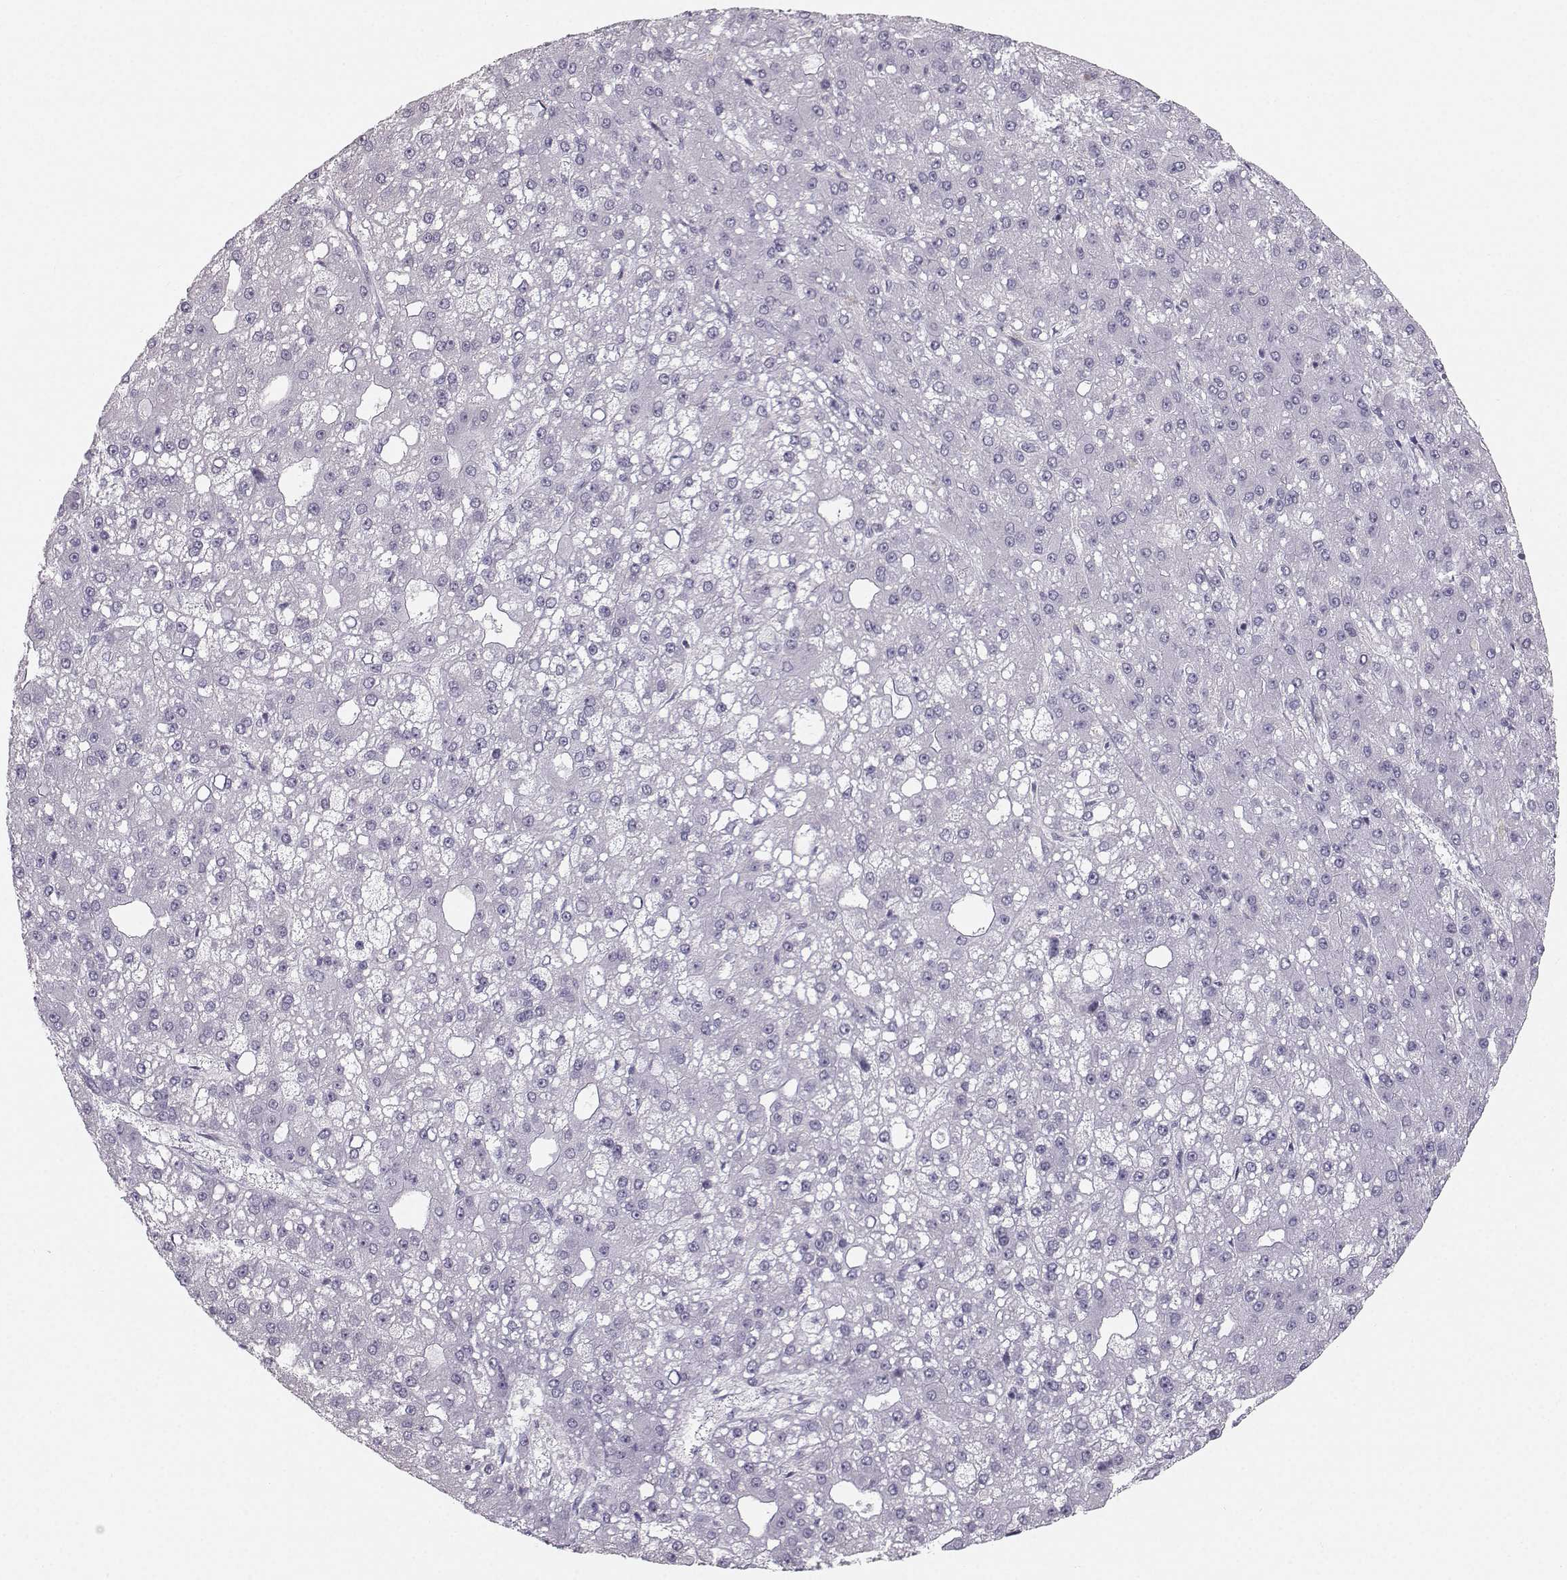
{"staining": {"intensity": "negative", "quantity": "none", "location": "none"}, "tissue": "liver cancer", "cell_type": "Tumor cells", "image_type": "cancer", "snomed": [{"axis": "morphology", "description": "Carcinoma, Hepatocellular, NOS"}, {"axis": "topography", "description": "Liver"}], "caption": "Immunohistochemical staining of liver hepatocellular carcinoma exhibits no significant expression in tumor cells.", "gene": "CASR", "patient": {"sex": "male", "age": 67}}